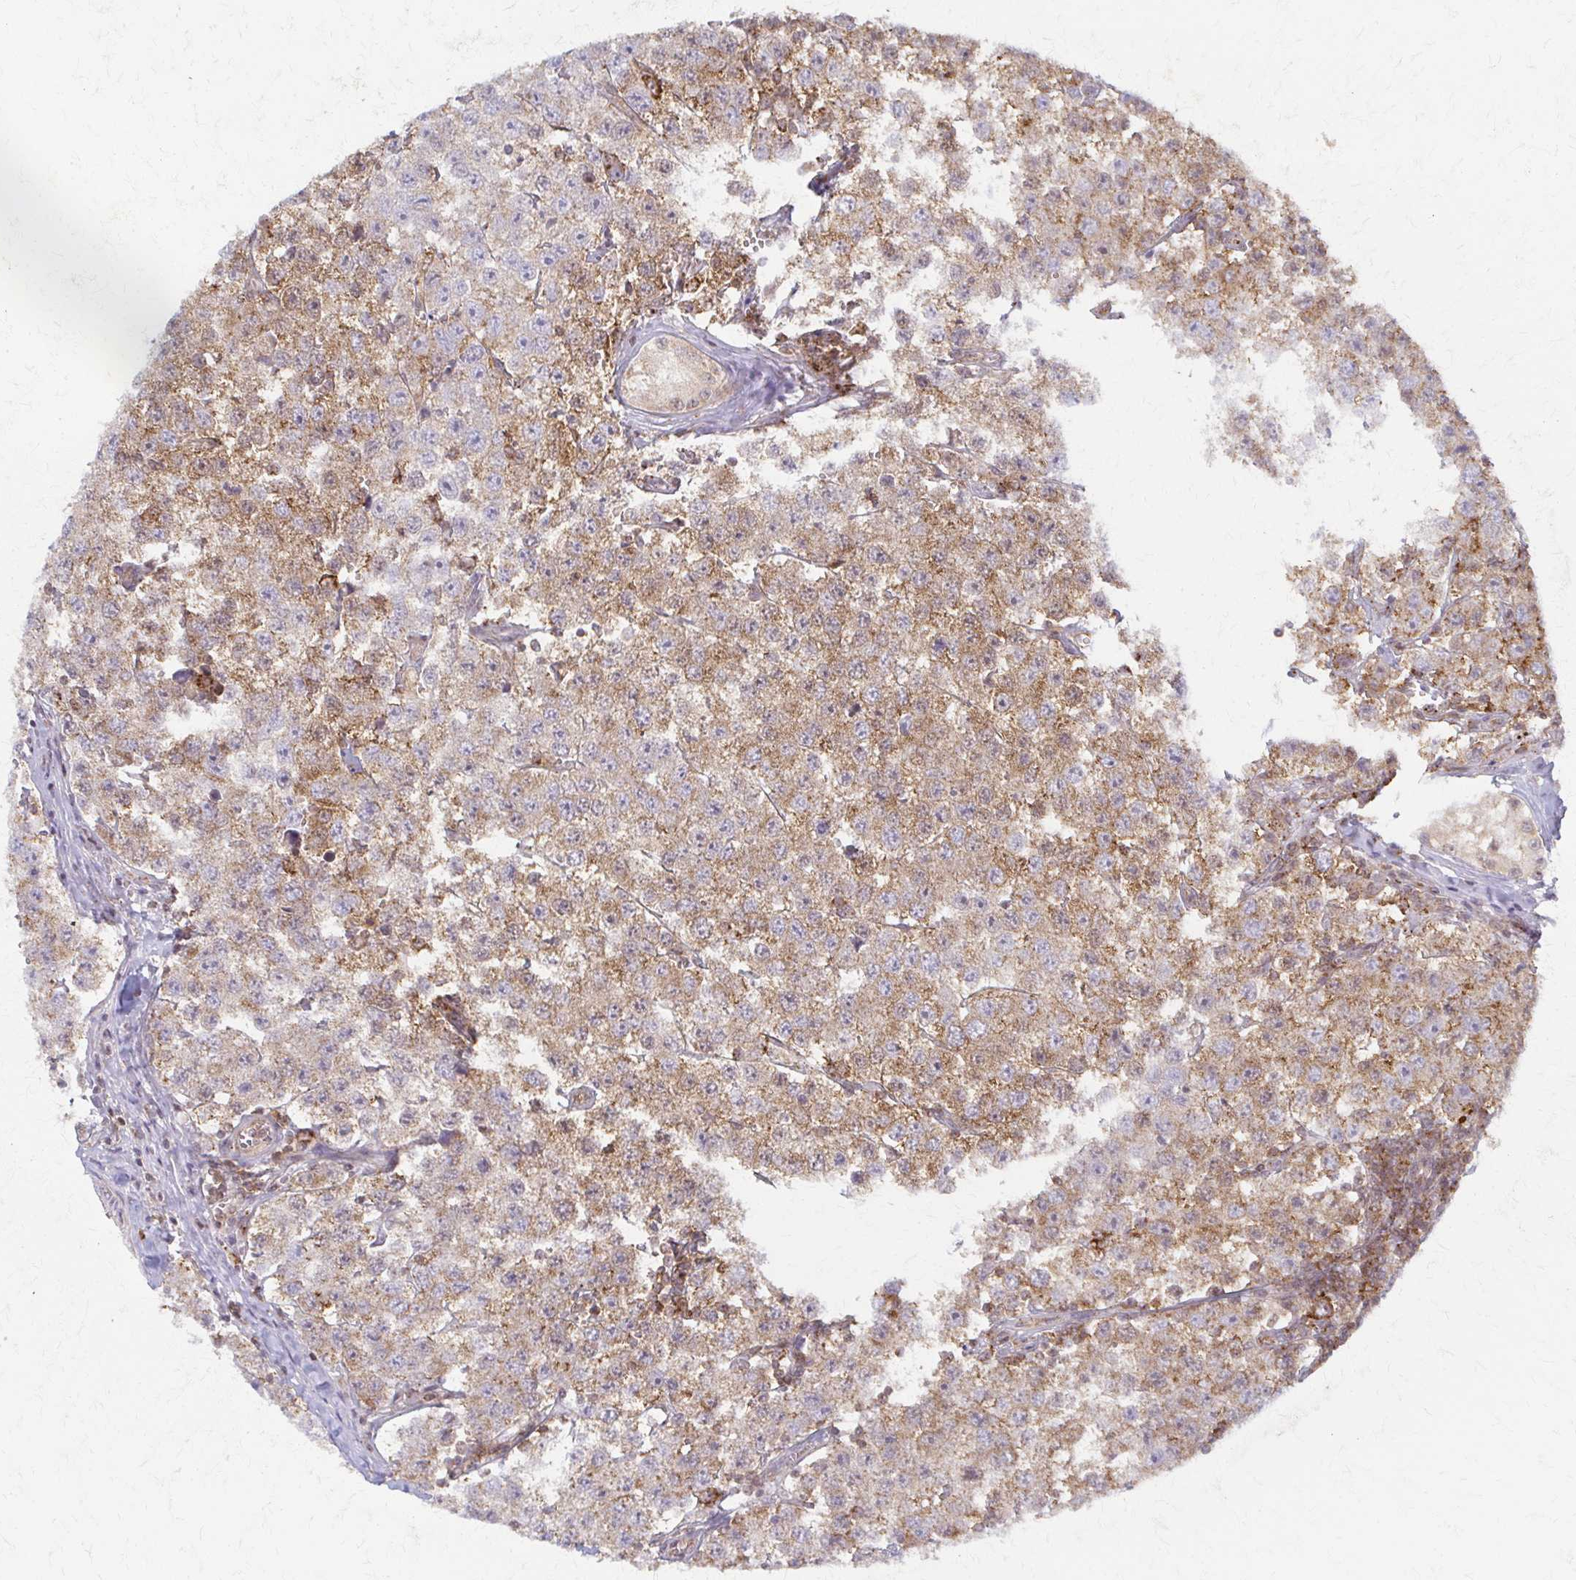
{"staining": {"intensity": "weak", "quantity": "25%-75%", "location": "cytoplasmic/membranous"}, "tissue": "testis cancer", "cell_type": "Tumor cells", "image_type": "cancer", "snomed": [{"axis": "morphology", "description": "Seminoma, NOS"}, {"axis": "topography", "description": "Testis"}], "caption": "Immunohistochemical staining of seminoma (testis) exhibits low levels of weak cytoplasmic/membranous expression in approximately 25%-75% of tumor cells.", "gene": "ARHGAP35", "patient": {"sex": "male", "age": 34}}